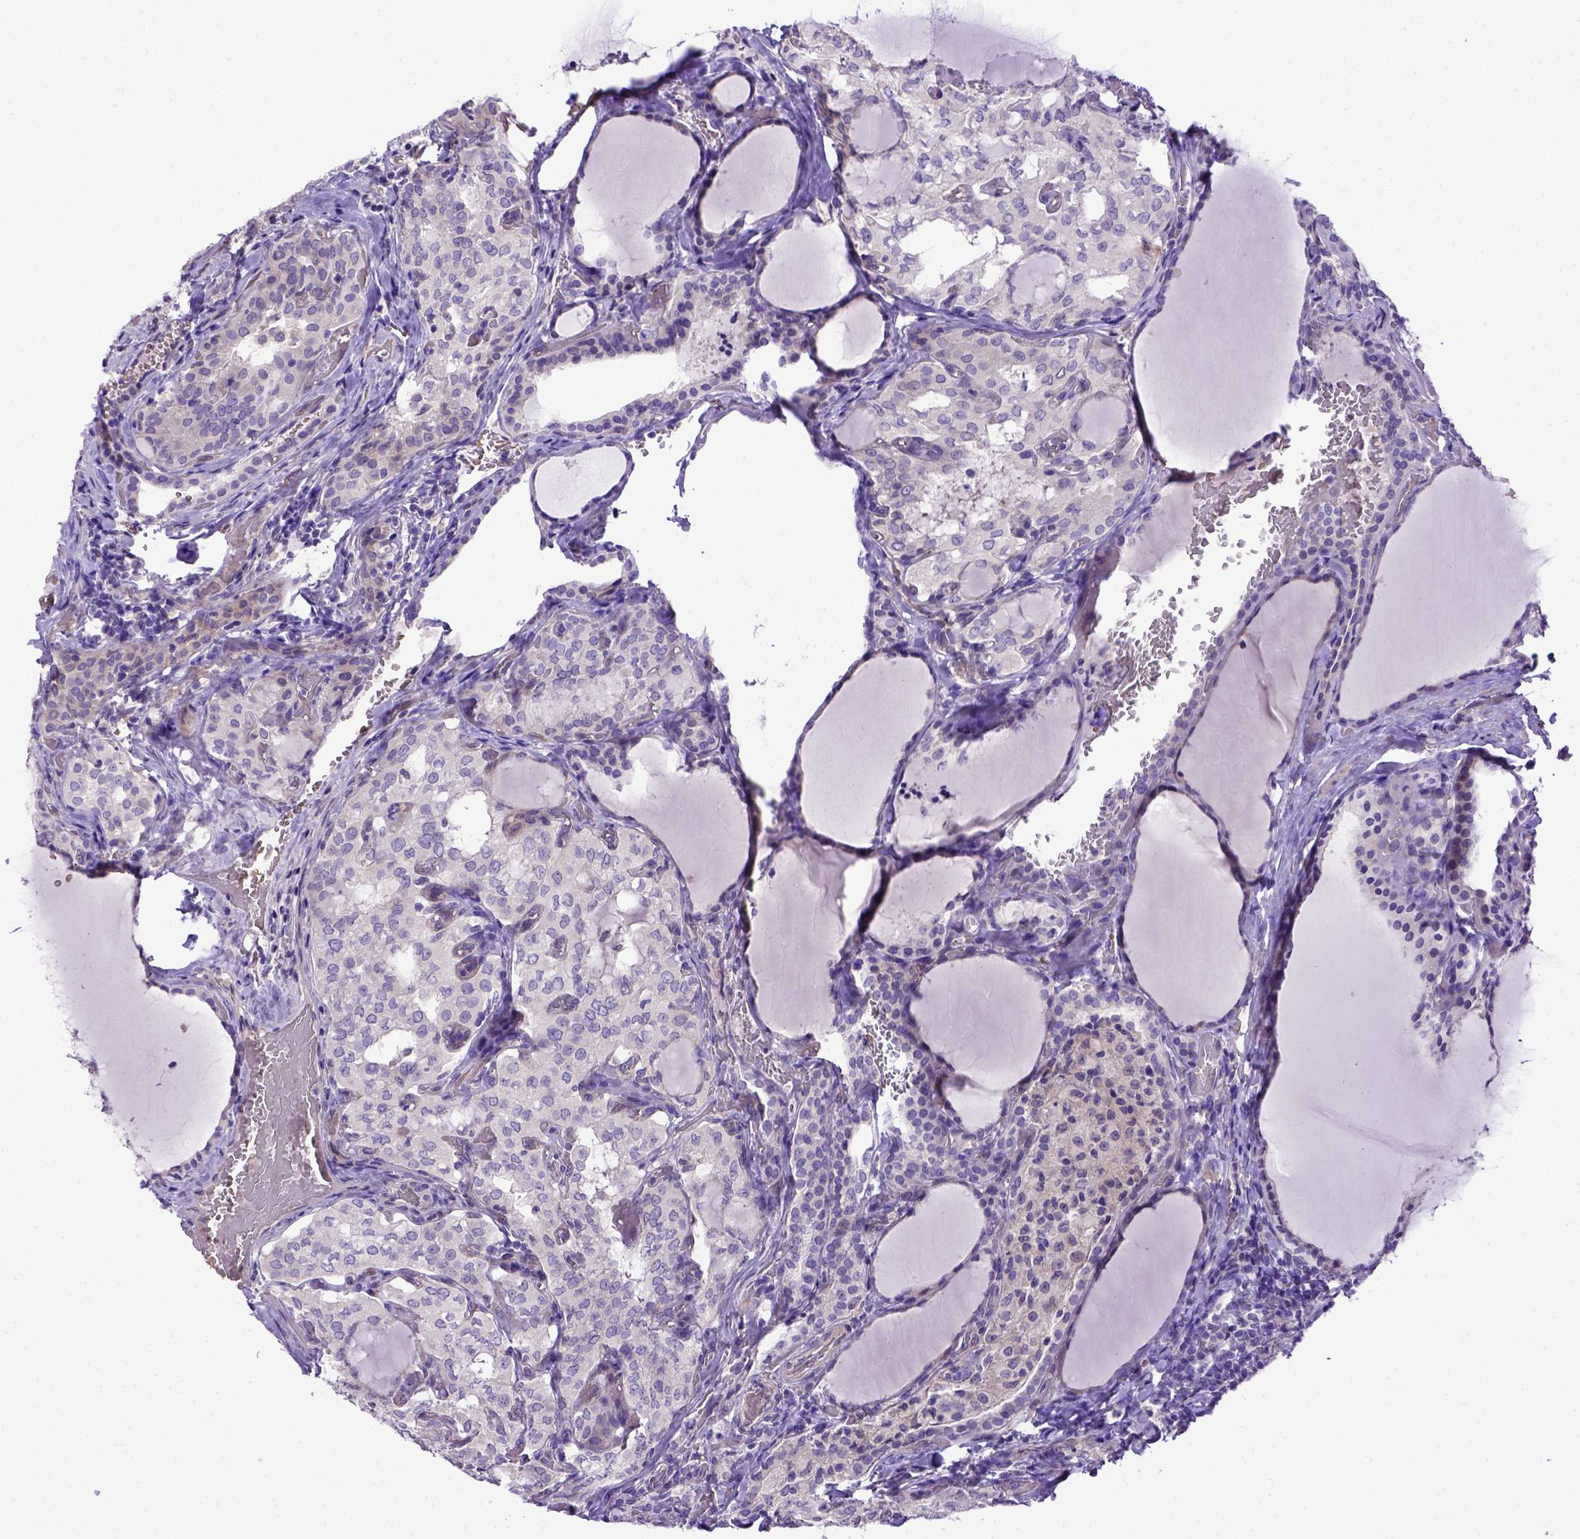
{"staining": {"intensity": "negative", "quantity": "none", "location": "none"}, "tissue": "thyroid cancer", "cell_type": "Tumor cells", "image_type": "cancer", "snomed": [{"axis": "morphology", "description": "Papillary adenocarcinoma, NOS"}, {"axis": "topography", "description": "Thyroid gland"}], "caption": "Protein analysis of thyroid papillary adenocarcinoma displays no significant expression in tumor cells.", "gene": "ADAM12", "patient": {"sex": "male", "age": 20}}